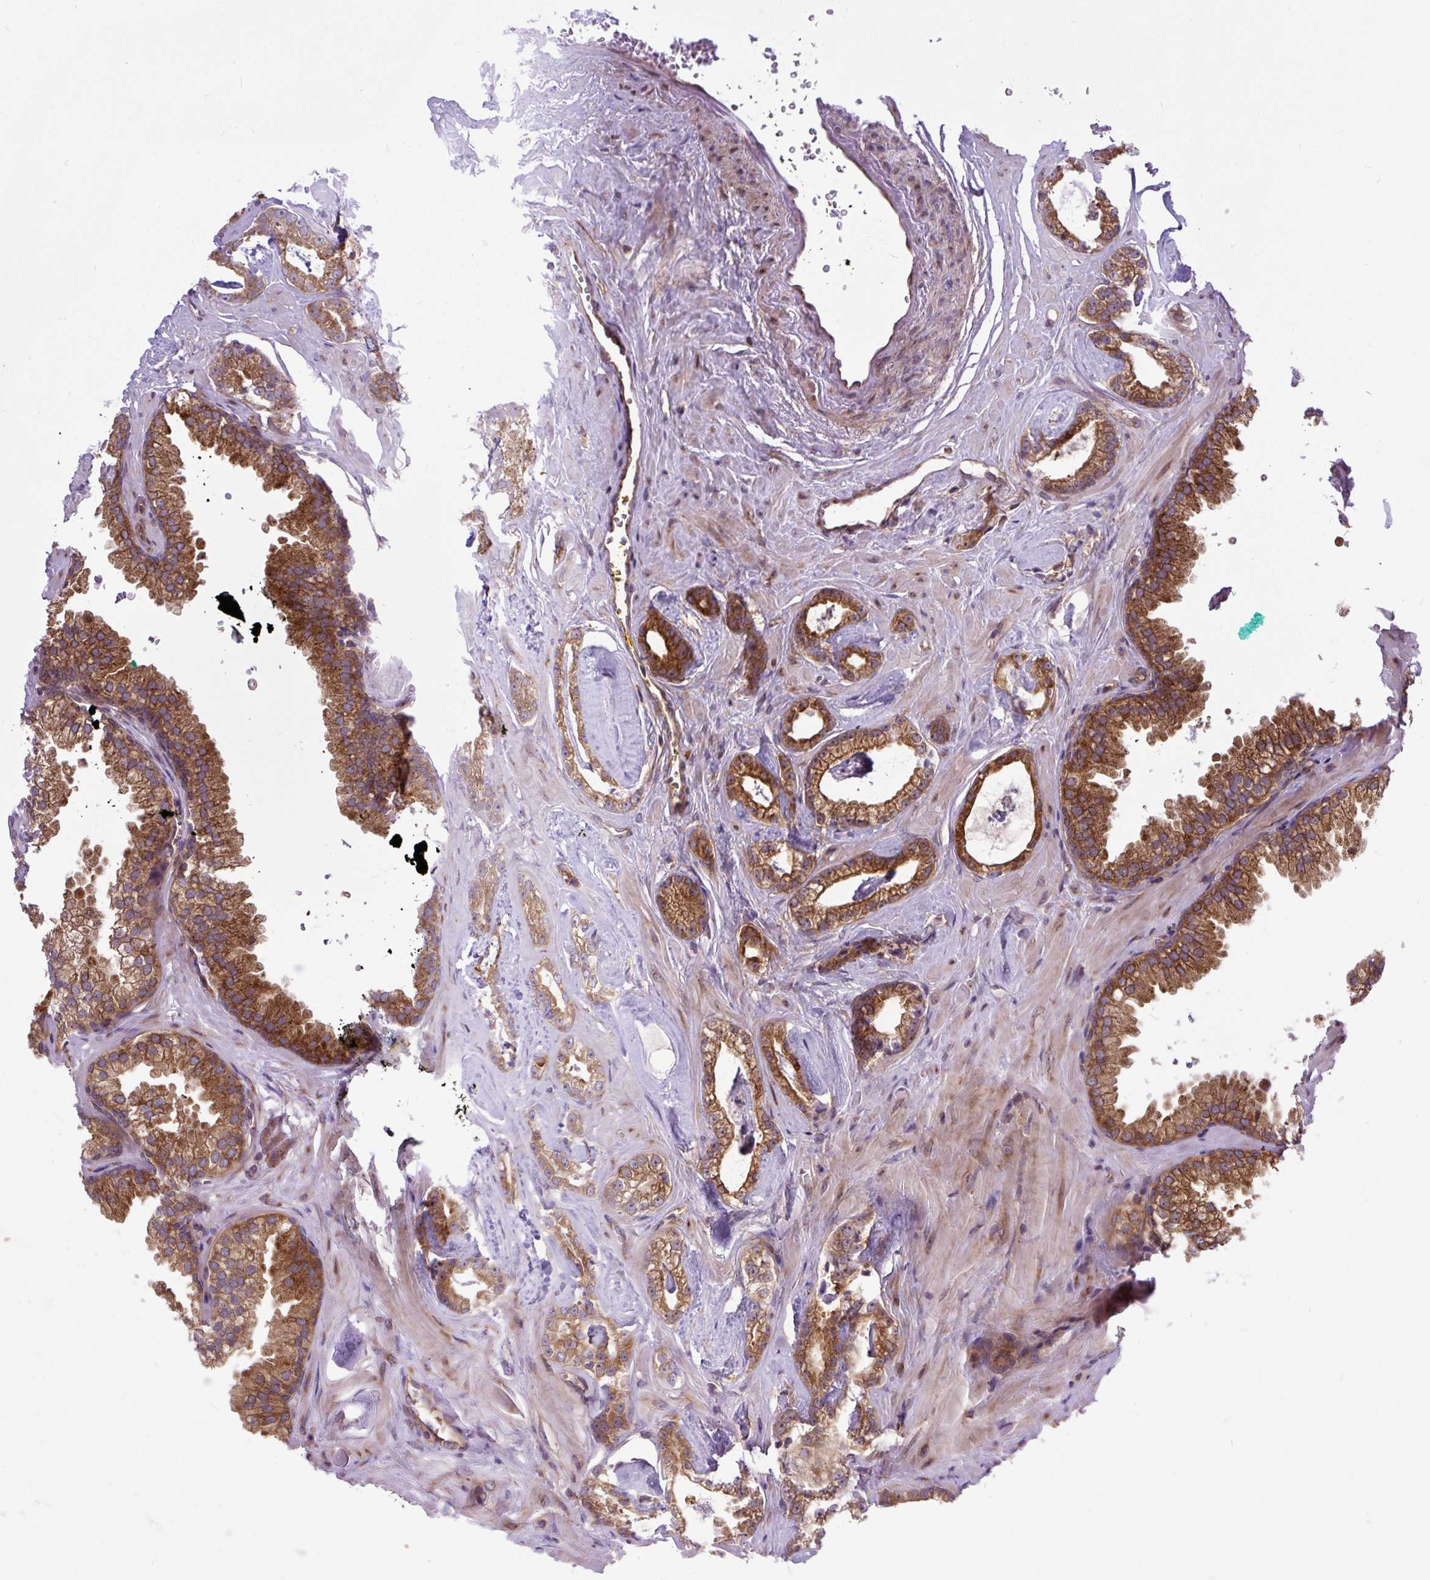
{"staining": {"intensity": "strong", "quantity": ">75%", "location": "cytoplasmic/membranous"}, "tissue": "prostate cancer", "cell_type": "Tumor cells", "image_type": "cancer", "snomed": [{"axis": "morphology", "description": "Adenocarcinoma, Low grade"}, {"axis": "topography", "description": "Prostate"}], "caption": "Adenocarcinoma (low-grade) (prostate) stained with a brown dye exhibits strong cytoplasmic/membranous positive positivity in approximately >75% of tumor cells.", "gene": "TRIM17", "patient": {"sex": "male", "age": 60}}